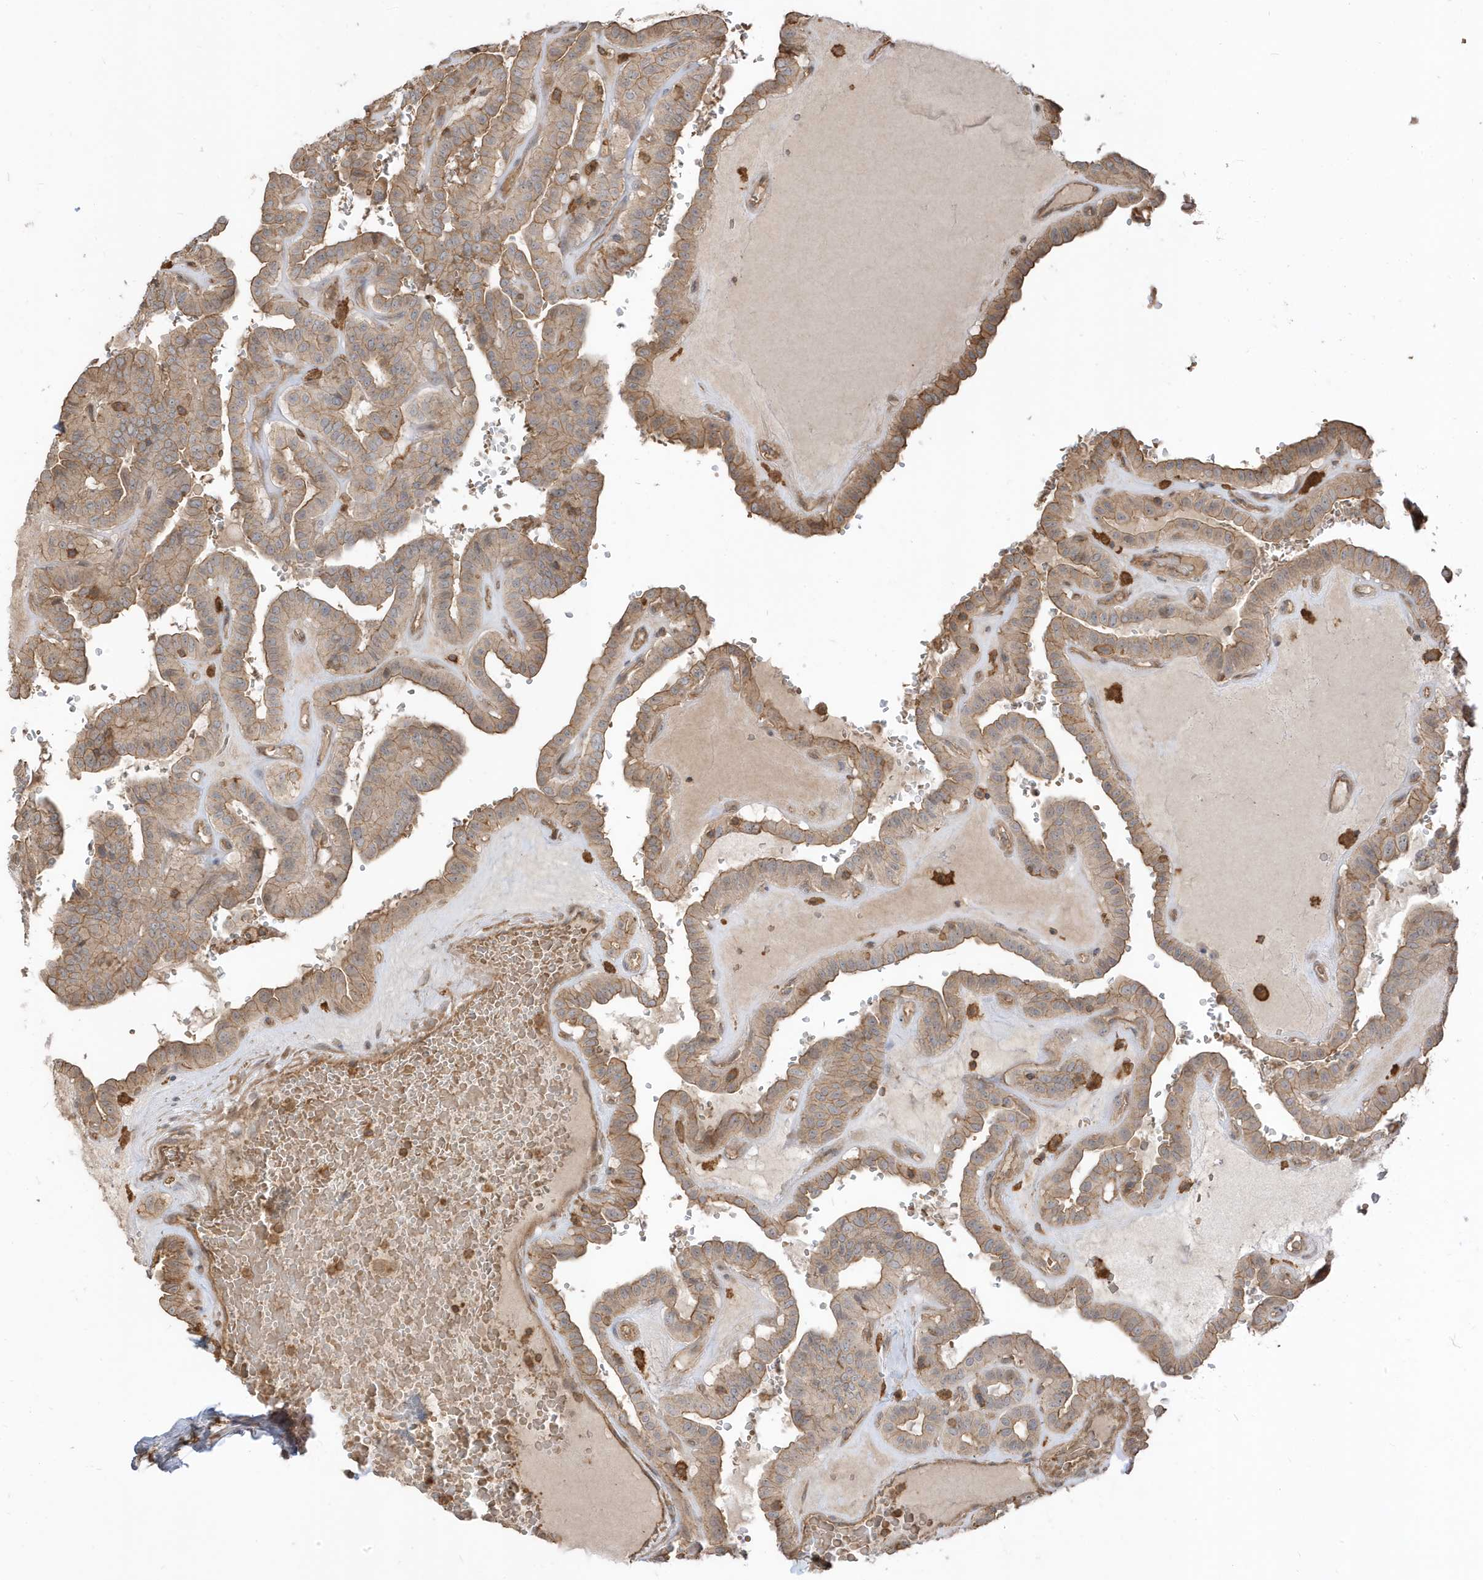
{"staining": {"intensity": "moderate", "quantity": ">75%", "location": "cytoplasmic/membranous"}, "tissue": "thyroid cancer", "cell_type": "Tumor cells", "image_type": "cancer", "snomed": [{"axis": "morphology", "description": "Papillary adenocarcinoma, NOS"}, {"axis": "topography", "description": "Thyroid gland"}], "caption": "This image exhibits IHC staining of human thyroid cancer (papillary adenocarcinoma), with medium moderate cytoplasmic/membranous staining in approximately >75% of tumor cells.", "gene": "ZBTB8A", "patient": {"sex": "male", "age": 77}}